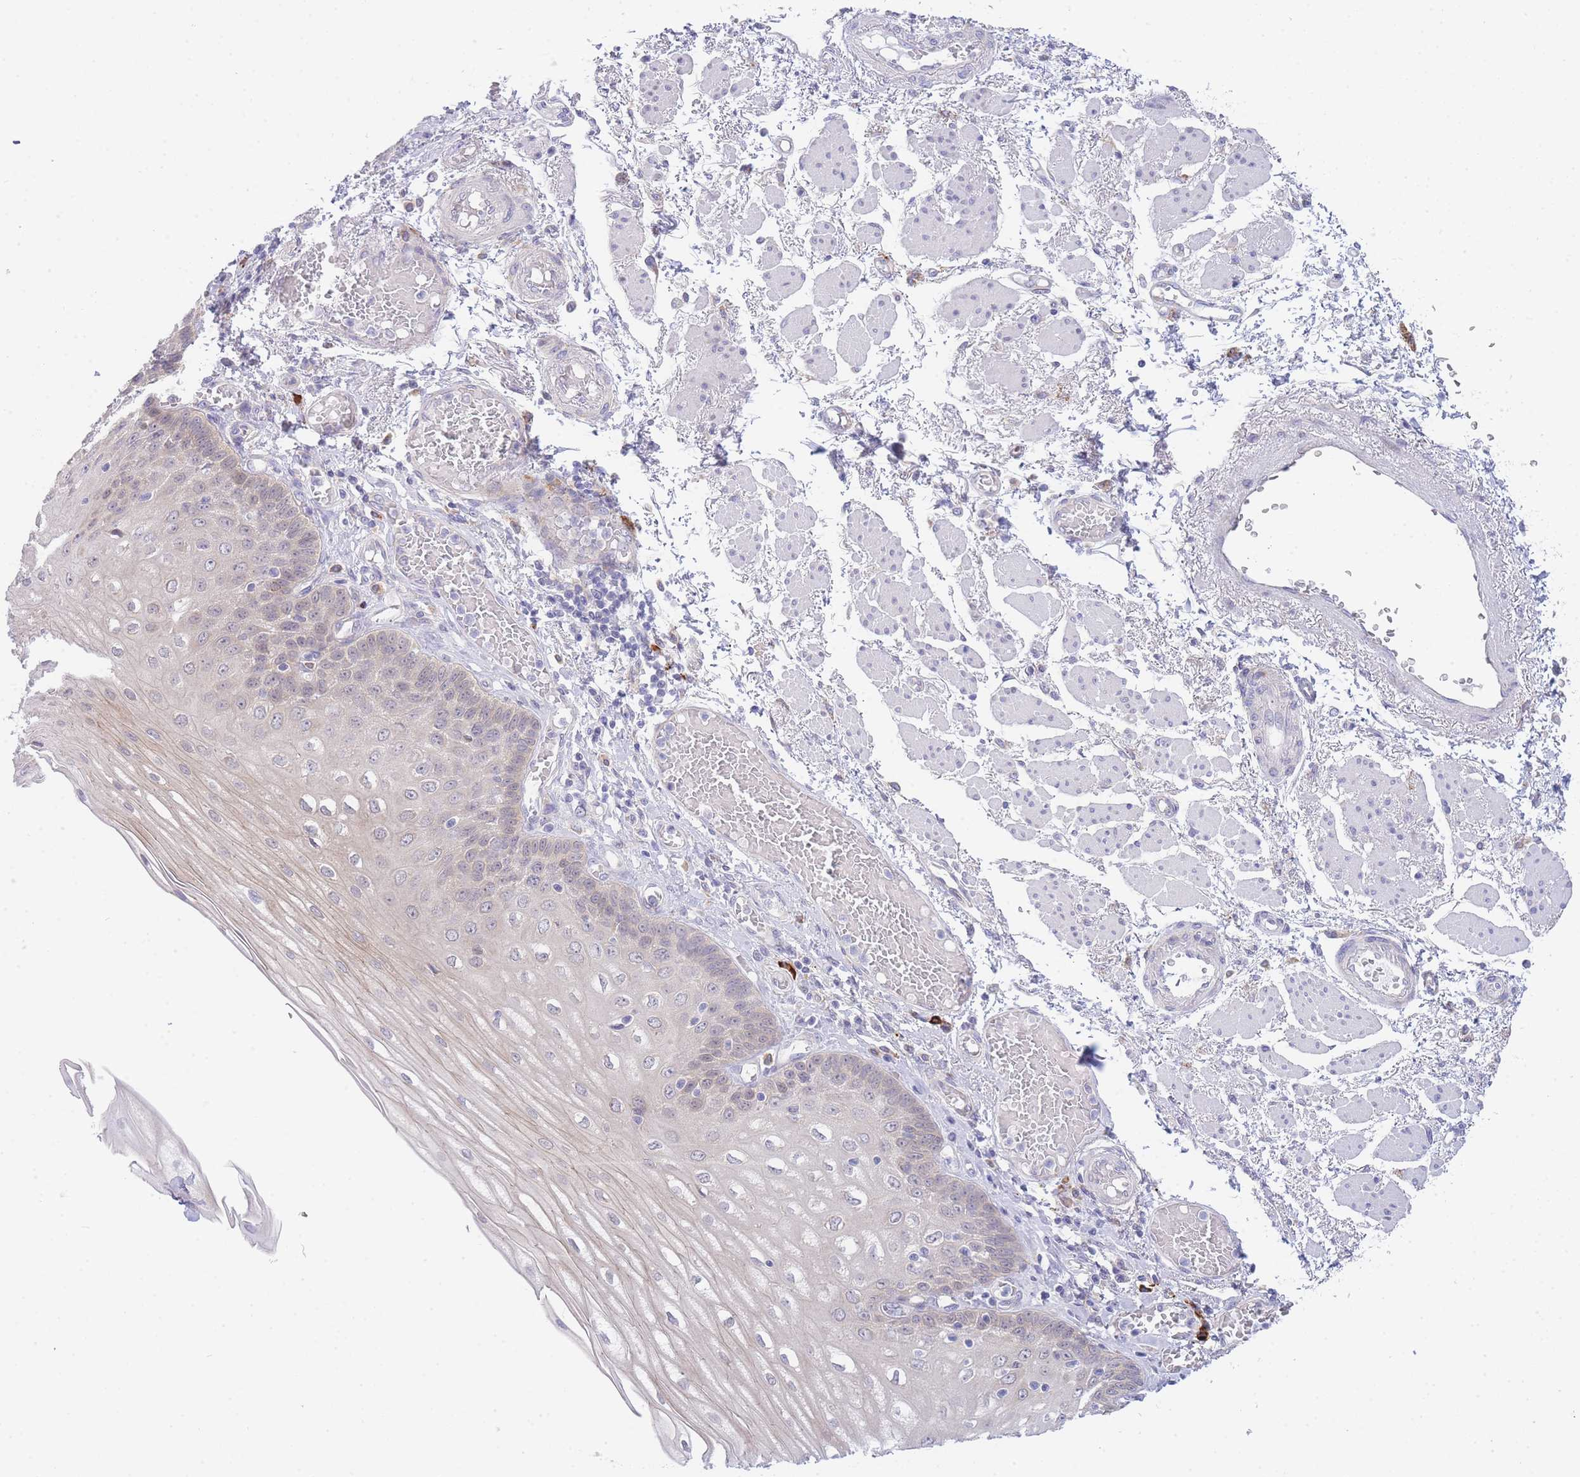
{"staining": {"intensity": "weak", "quantity": "25%-75%", "location": "cytoplasmic/membranous"}, "tissue": "esophagus", "cell_type": "Squamous epithelial cells", "image_type": "normal", "snomed": [{"axis": "morphology", "description": "Normal tissue, NOS"}, {"axis": "topography", "description": "Esophagus"}], "caption": "There is low levels of weak cytoplasmic/membranous positivity in squamous epithelial cells of unremarkable esophagus, as demonstrated by immunohistochemical staining (brown color).", "gene": "ZNF510", "patient": {"sex": "male", "age": 81}}